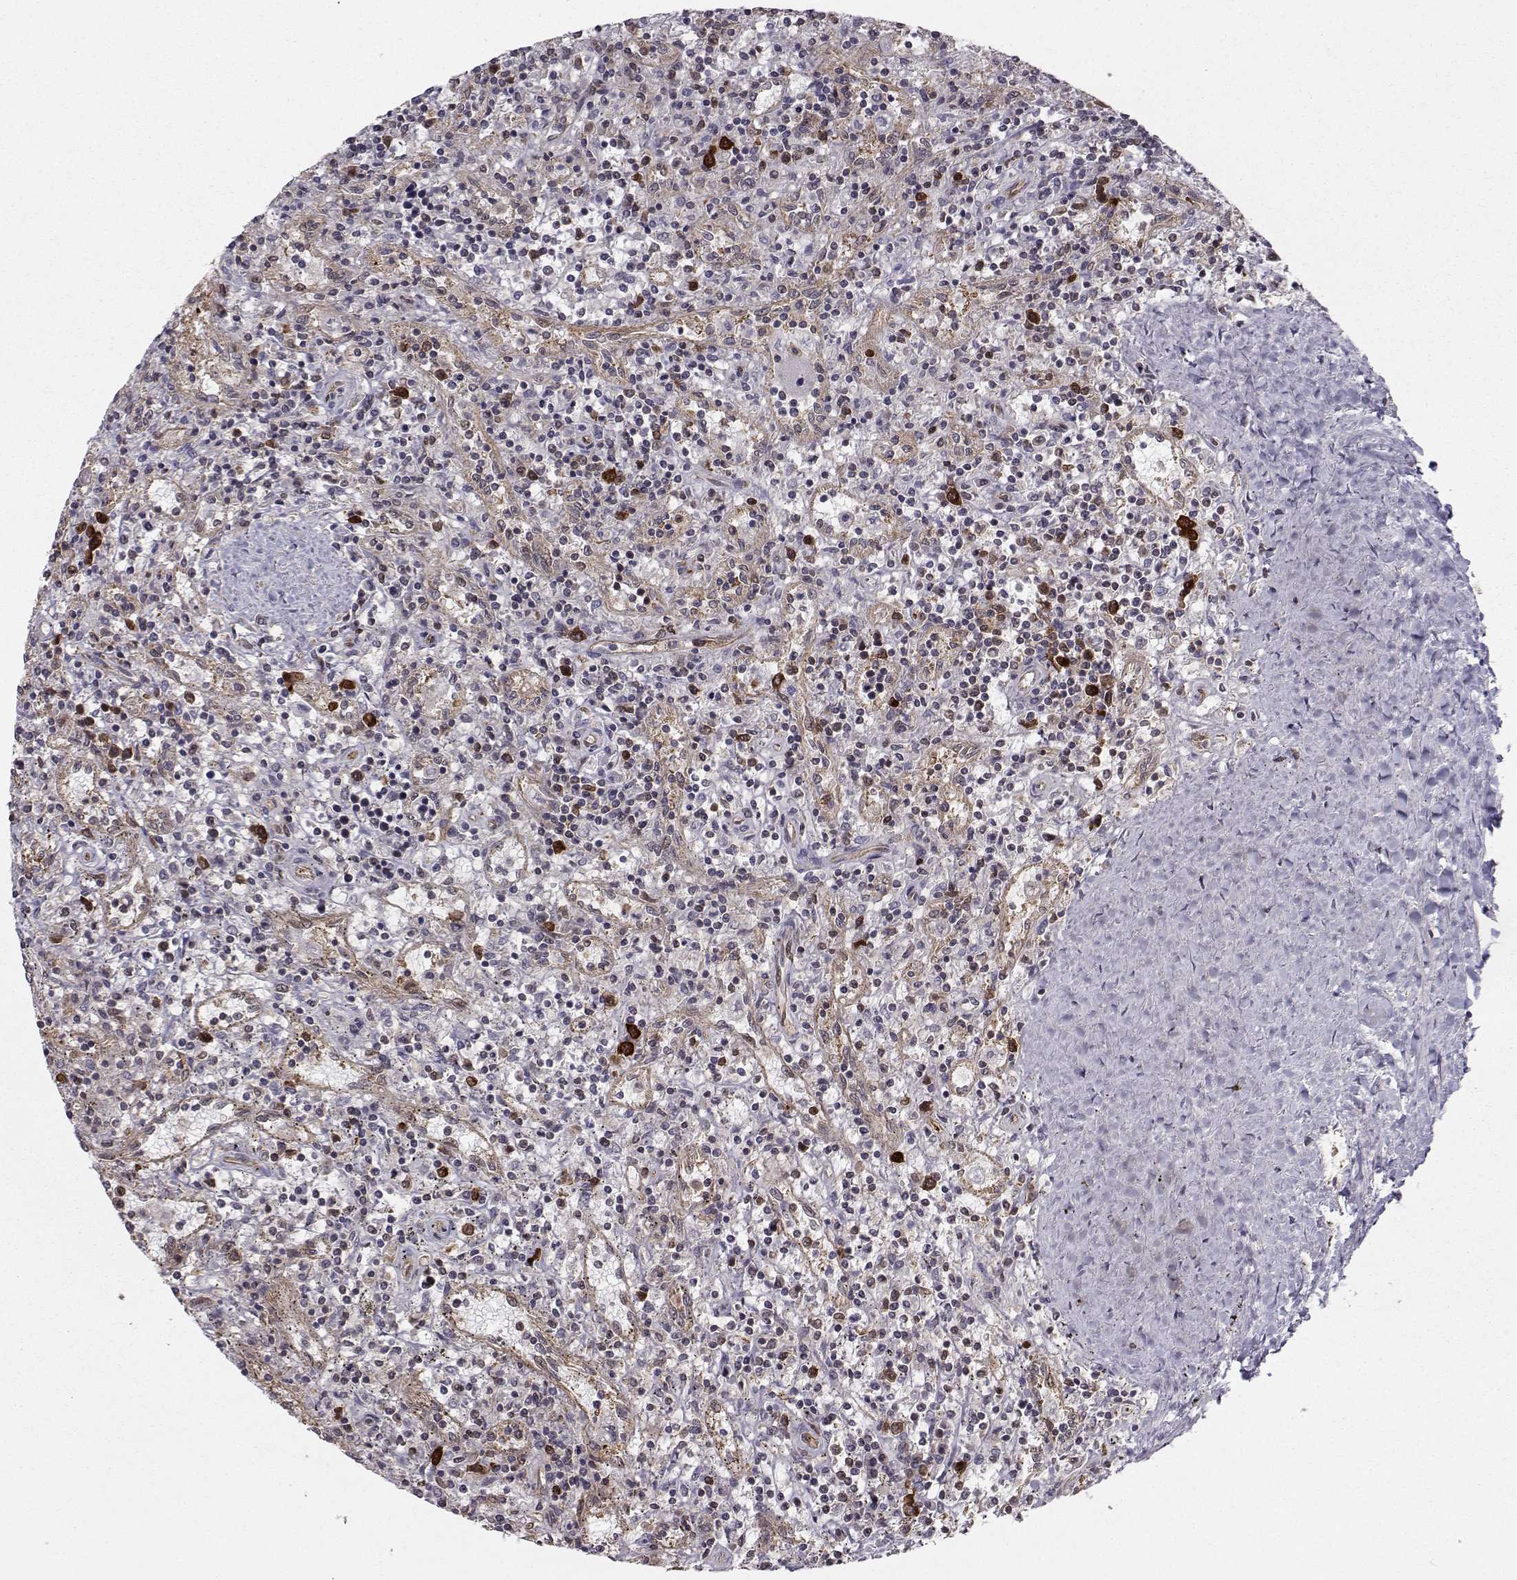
{"staining": {"intensity": "negative", "quantity": "none", "location": "none"}, "tissue": "lymphoma", "cell_type": "Tumor cells", "image_type": "cancer", "snomed": [{"axis": "morphology", "description": "Malignant lymphoma, non-Hodgkin's type, Low grade"}, {"axis": "topography", "description": "Spleen"}], "caption": "Immunohistochemistry (IHC) photomicrograph of neoplastic tissue: lymphoma stained with DAB demonstrates no significant protein expression in tumor cells. Brightfield microscopy of immunohistochemistry stained with DAB (3,3'-diaminobenzidine) (brown) and hematoxylin (blue), captured at high magnification.", "gene": "HSP90AB1", "patient": {"sex": "male", "age": 62}}